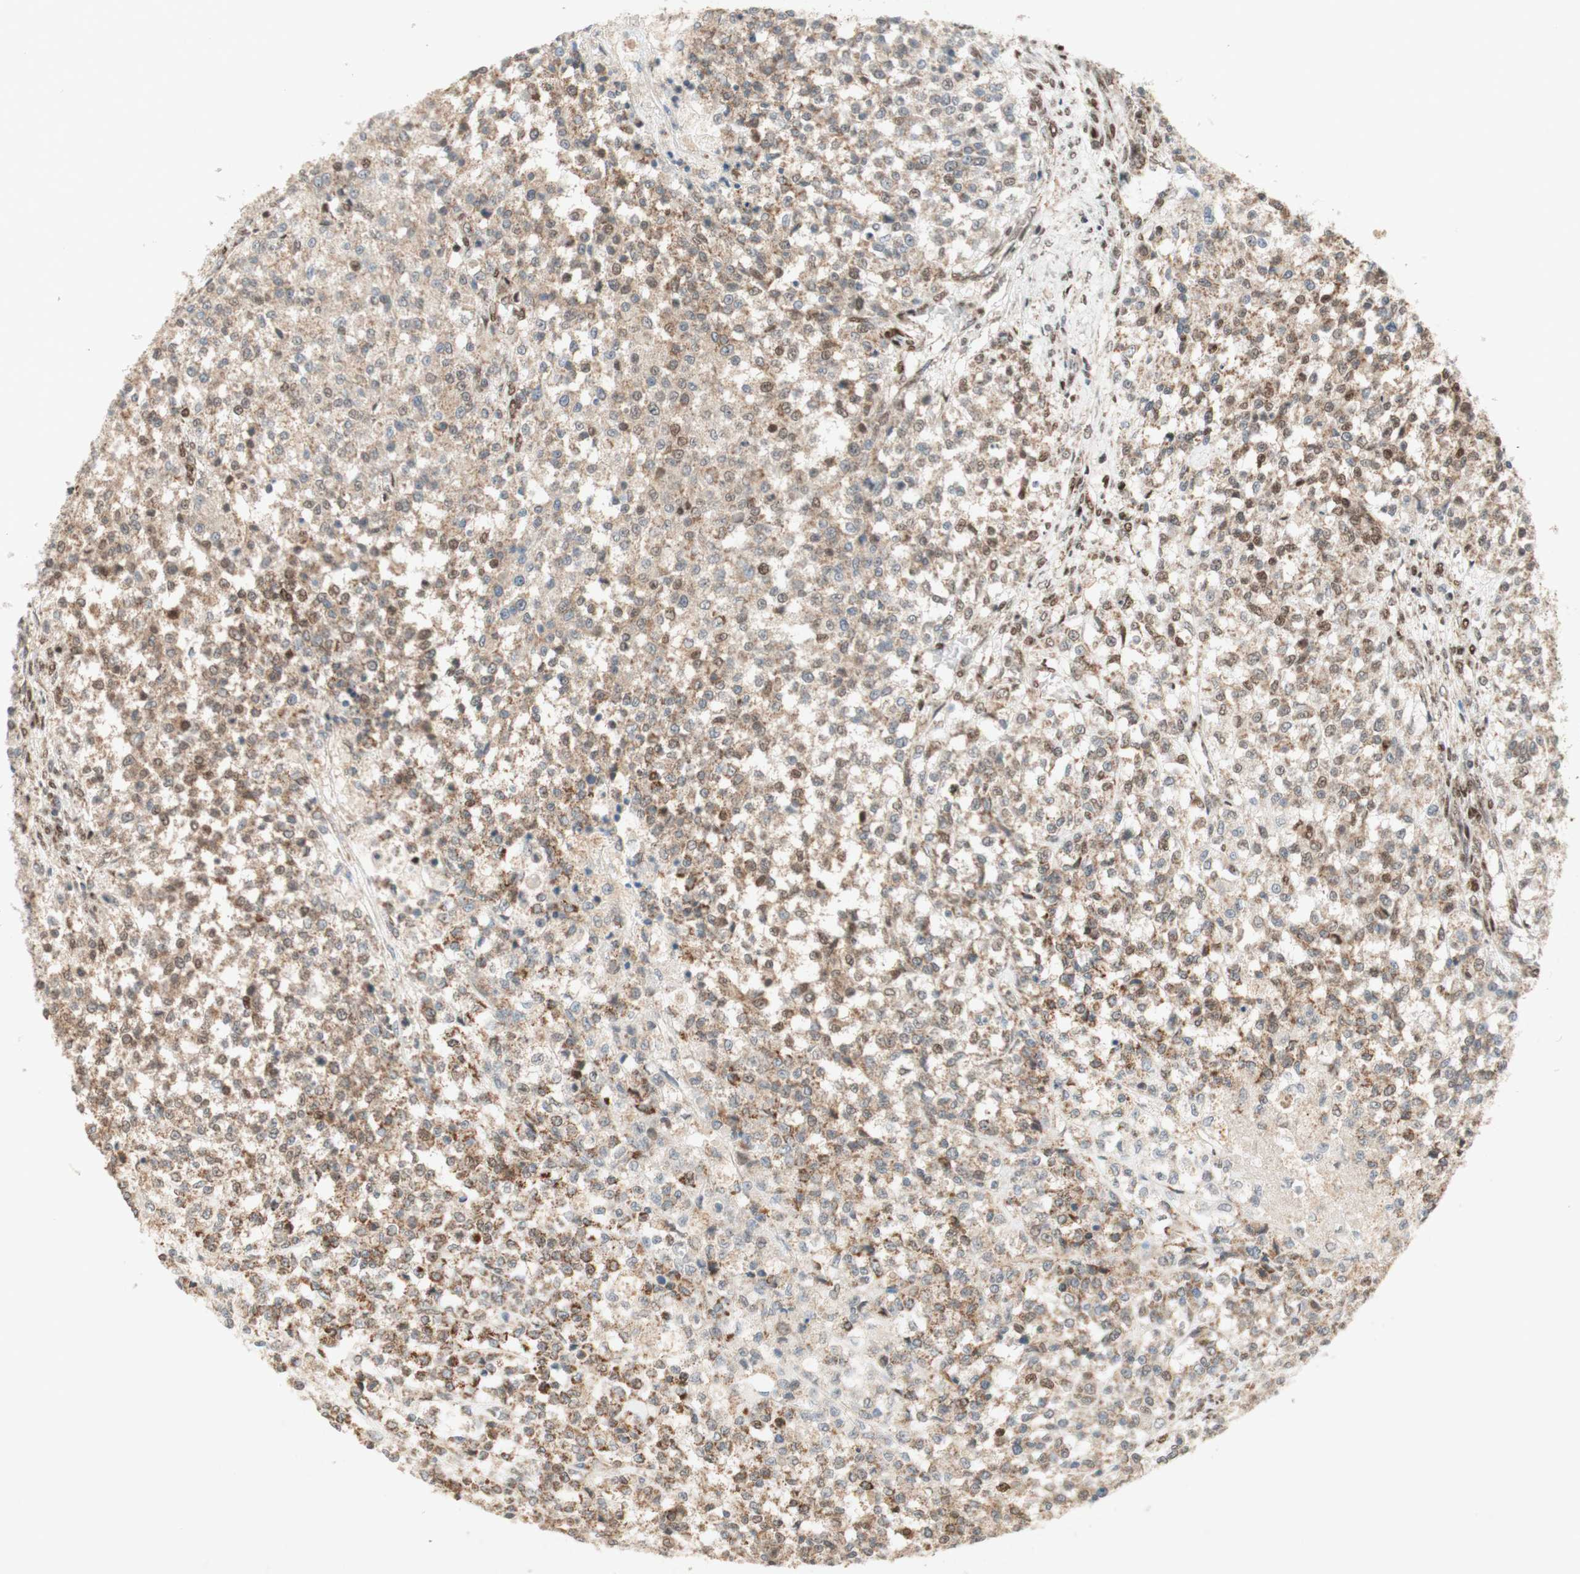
{"staining": {"intensity": "weak", "quantity": "25%-75%", "location": "cytoplasmic/membranous,nuclear"}, "tissue": "testis cancer", "cell_type": "Tumor cells", "image_type": "cancer", "snomed": [{"axis": "morphology", "description": "Seminoma, NOS"}, {"axis": "topography", "description": "Testis"}], "caption": "Brown immunohistochemical staining in human testis cancer (seminoma) demonstrates weak cytoplasmic/membranous and nuclear expression in approximately 25%-75% of tumor cells.", "gene": "DNMT3A", "patient": {"sex": "male", "age": 59}}